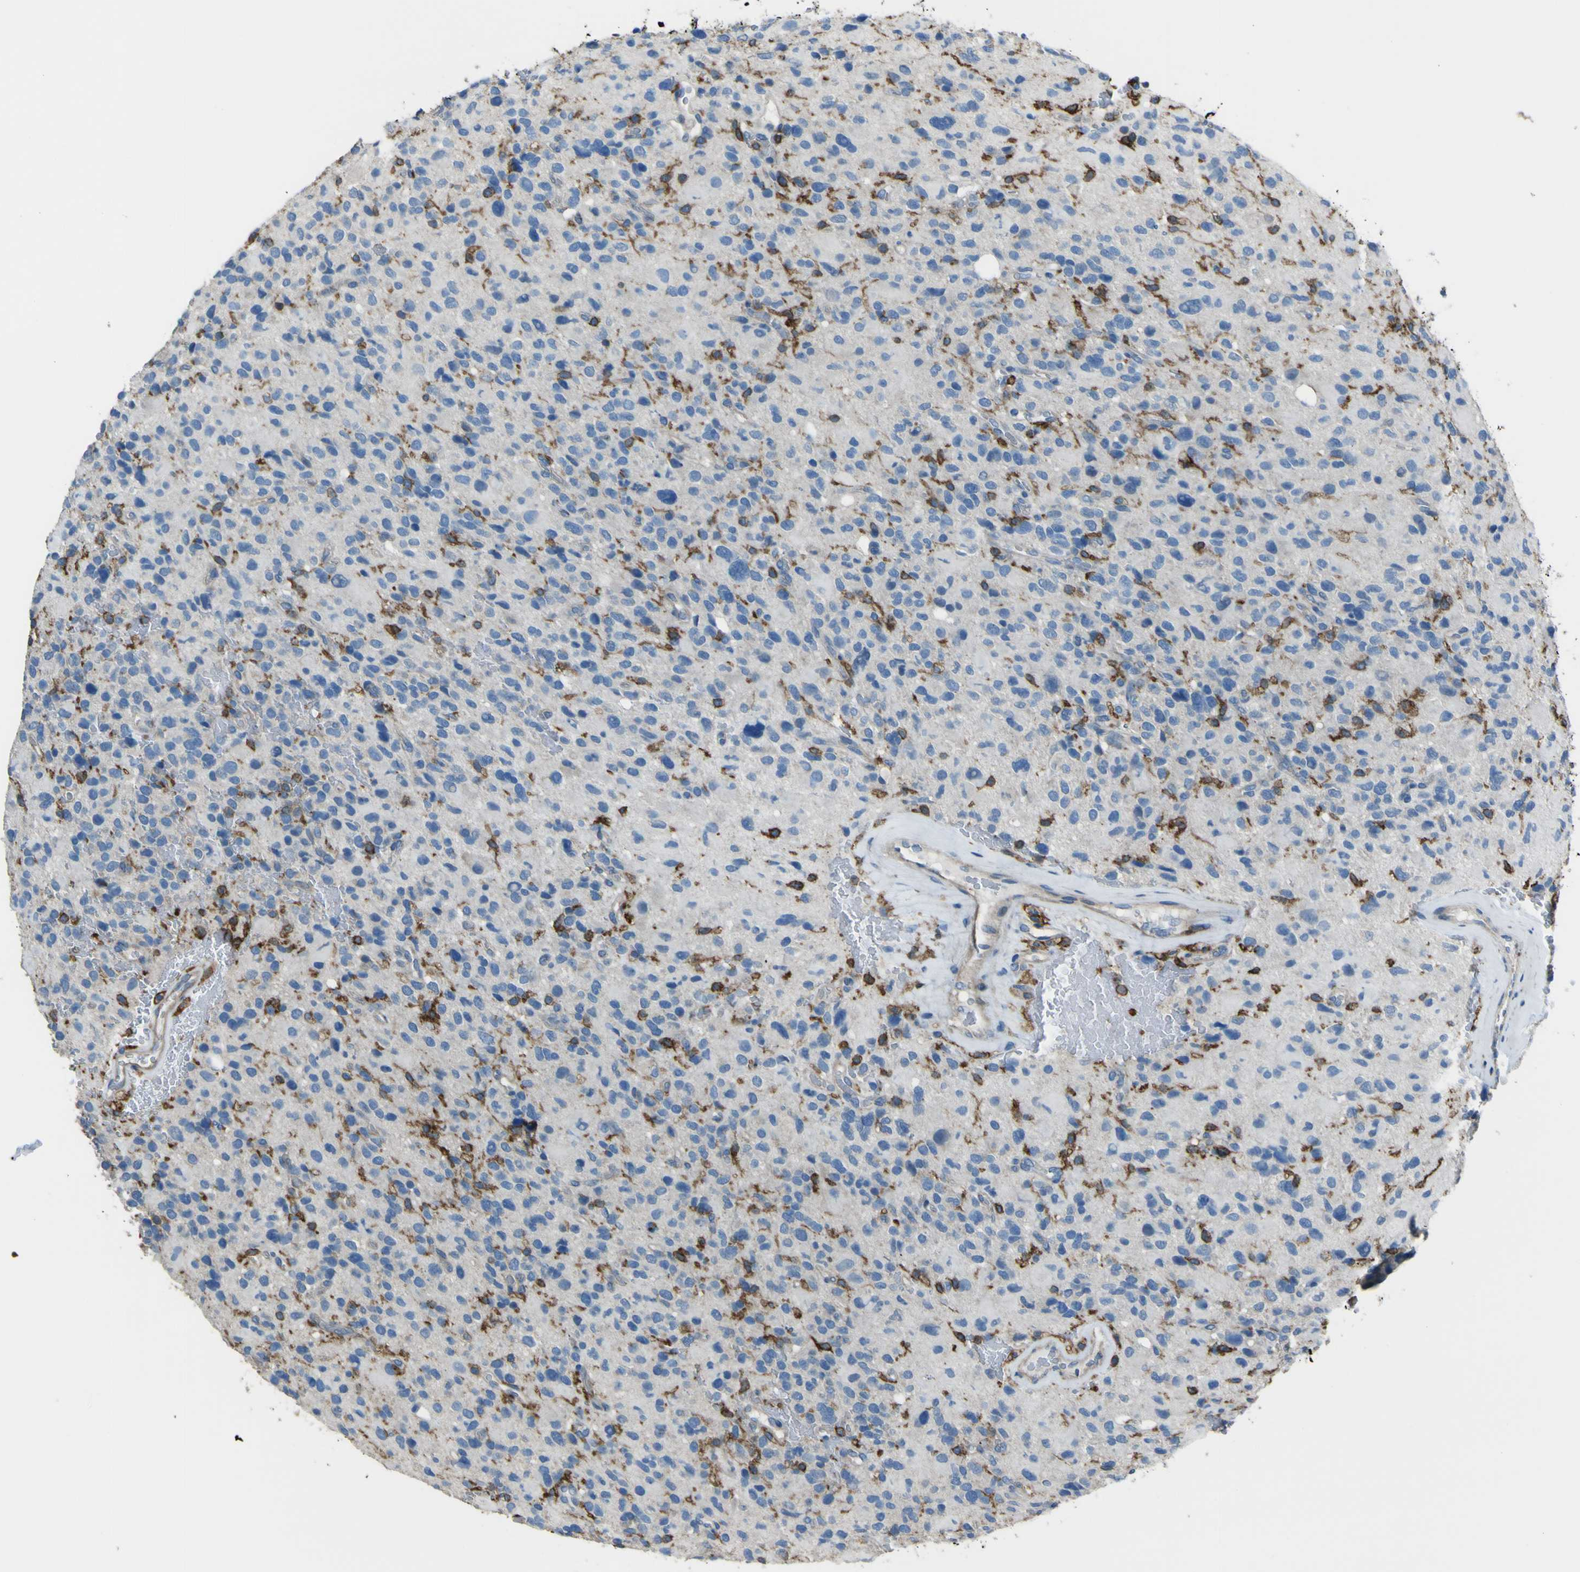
{"staining": {"intensity": "moderate", "quantity": "25%-75%", "location": "cytoplasmic/membranous"}, "tissue": "glioma", "cell_type": "Tumor cells", "image_type": "cancer", "snomed": [{"axis": "morphology", "description": "Glioma, malignant, High grade"}, {"axis": "topography", "description": "Brain"}], "caption": "A medium amount of moderate cytoplasmic/membranous expression is seen in about 25%-75% of tumor cells in malignant glioma (high-grade) tissue. Using DAB (brown) and hematoxylin (blue) stains, captured at high magnification using brightfield microscopy.", "gene": "LAIR1", "patient": {"sex": "male", "age": 48}}